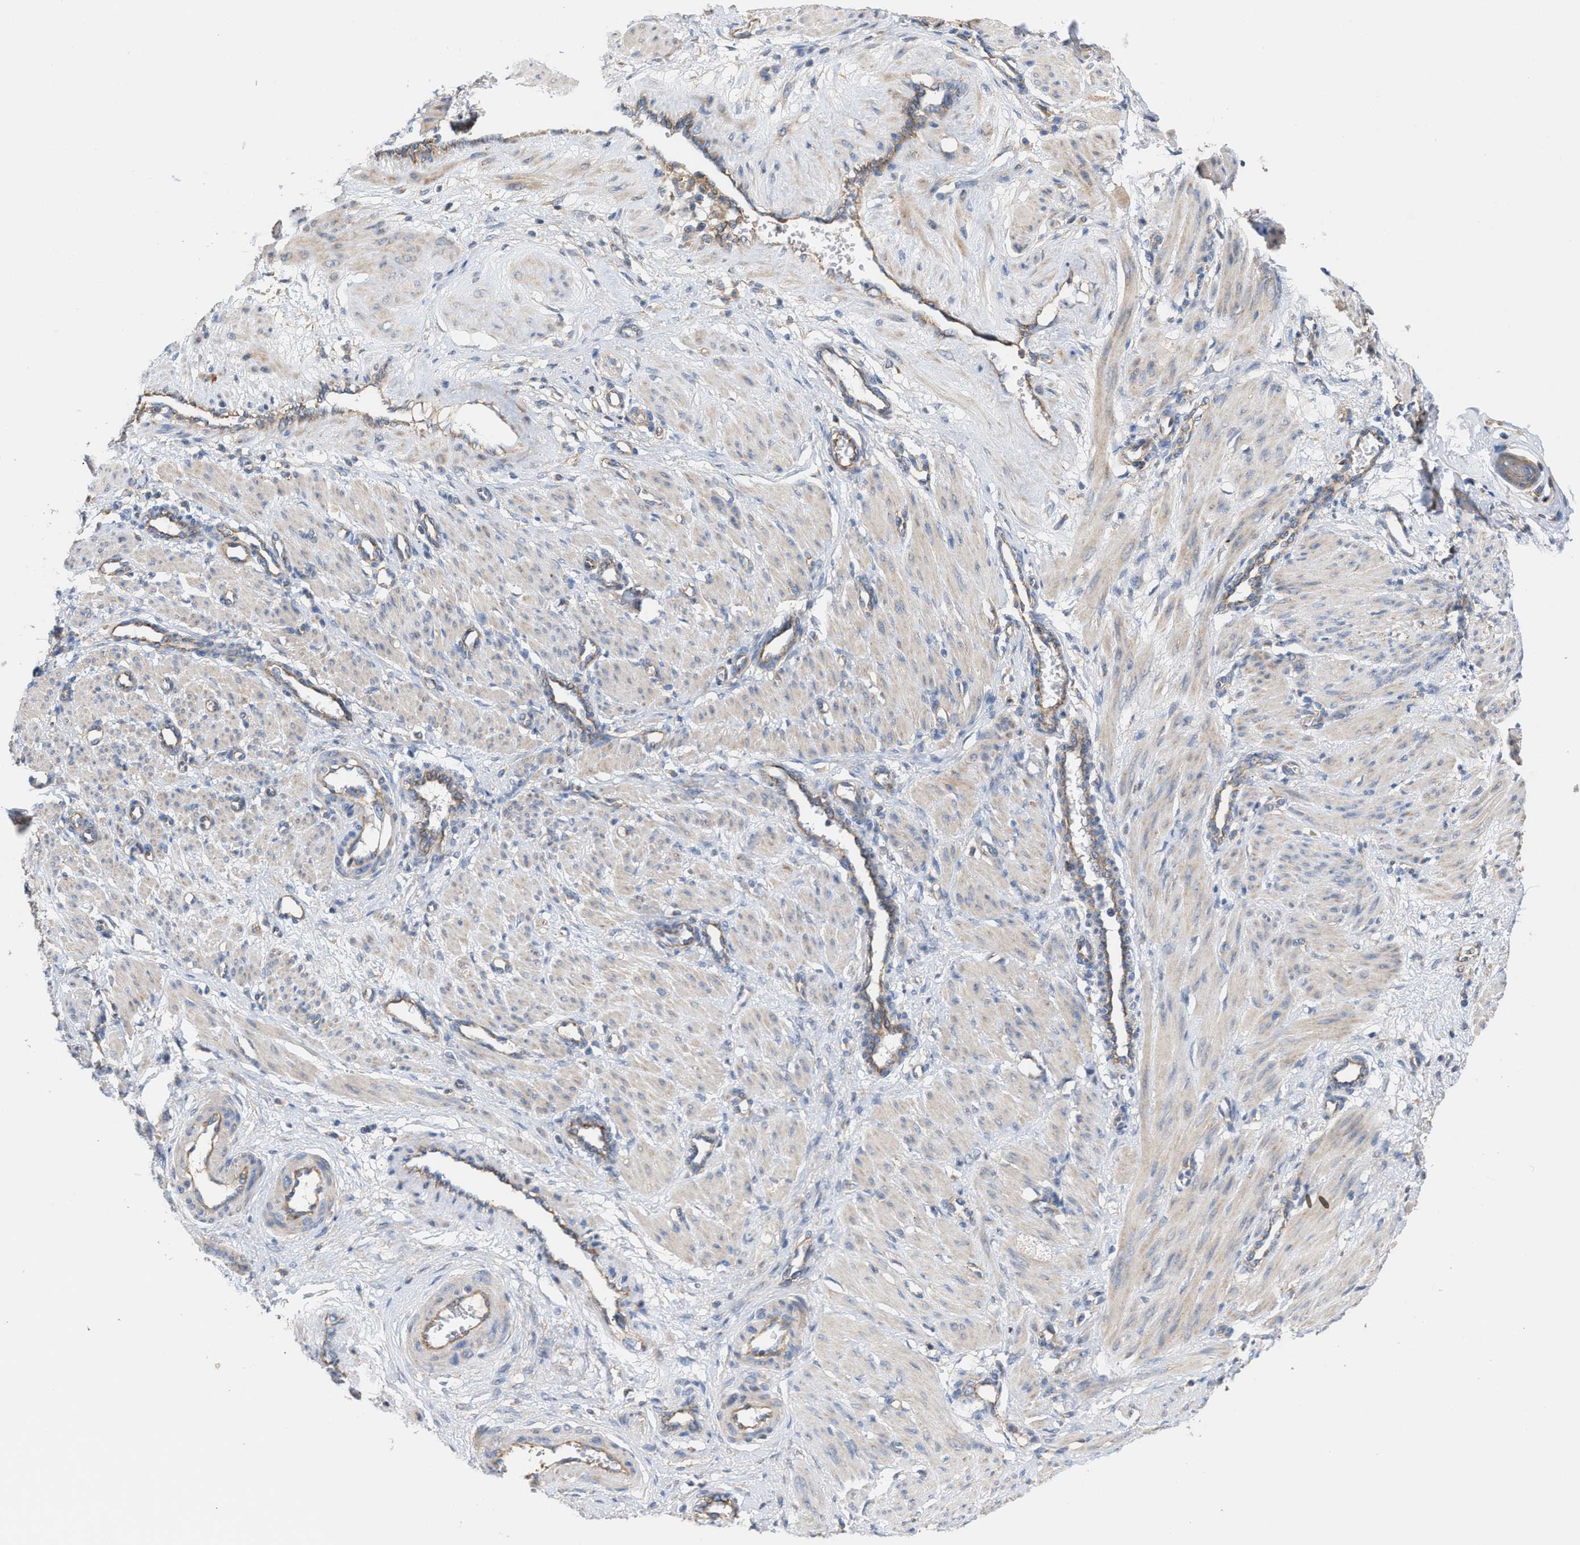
{"staining": {"intensity": "weak", "quantity": "<25%", "location": "cytoplasmic/membranous"}, "tissue": "smooth muscle", "cell_type": "Smooth muscle cells", "image_type": "normal", "snomed": [{"axis": "morphology", "description": "Normal tissue, NOS"}, {"axis": "topography", "description": "Endometrium"}], "caption": "DAB immunohistochemical staining of normal smooth muscle displays no significant staining in smooth muscle cells. The staining was performed using DAB to visualize the protein expression in brown, while the nuclei were stained in blue with hematoxylin (Magnification: 20x).", "gene": "OXSM", "patient": {"sex": "female", "age": 33}}